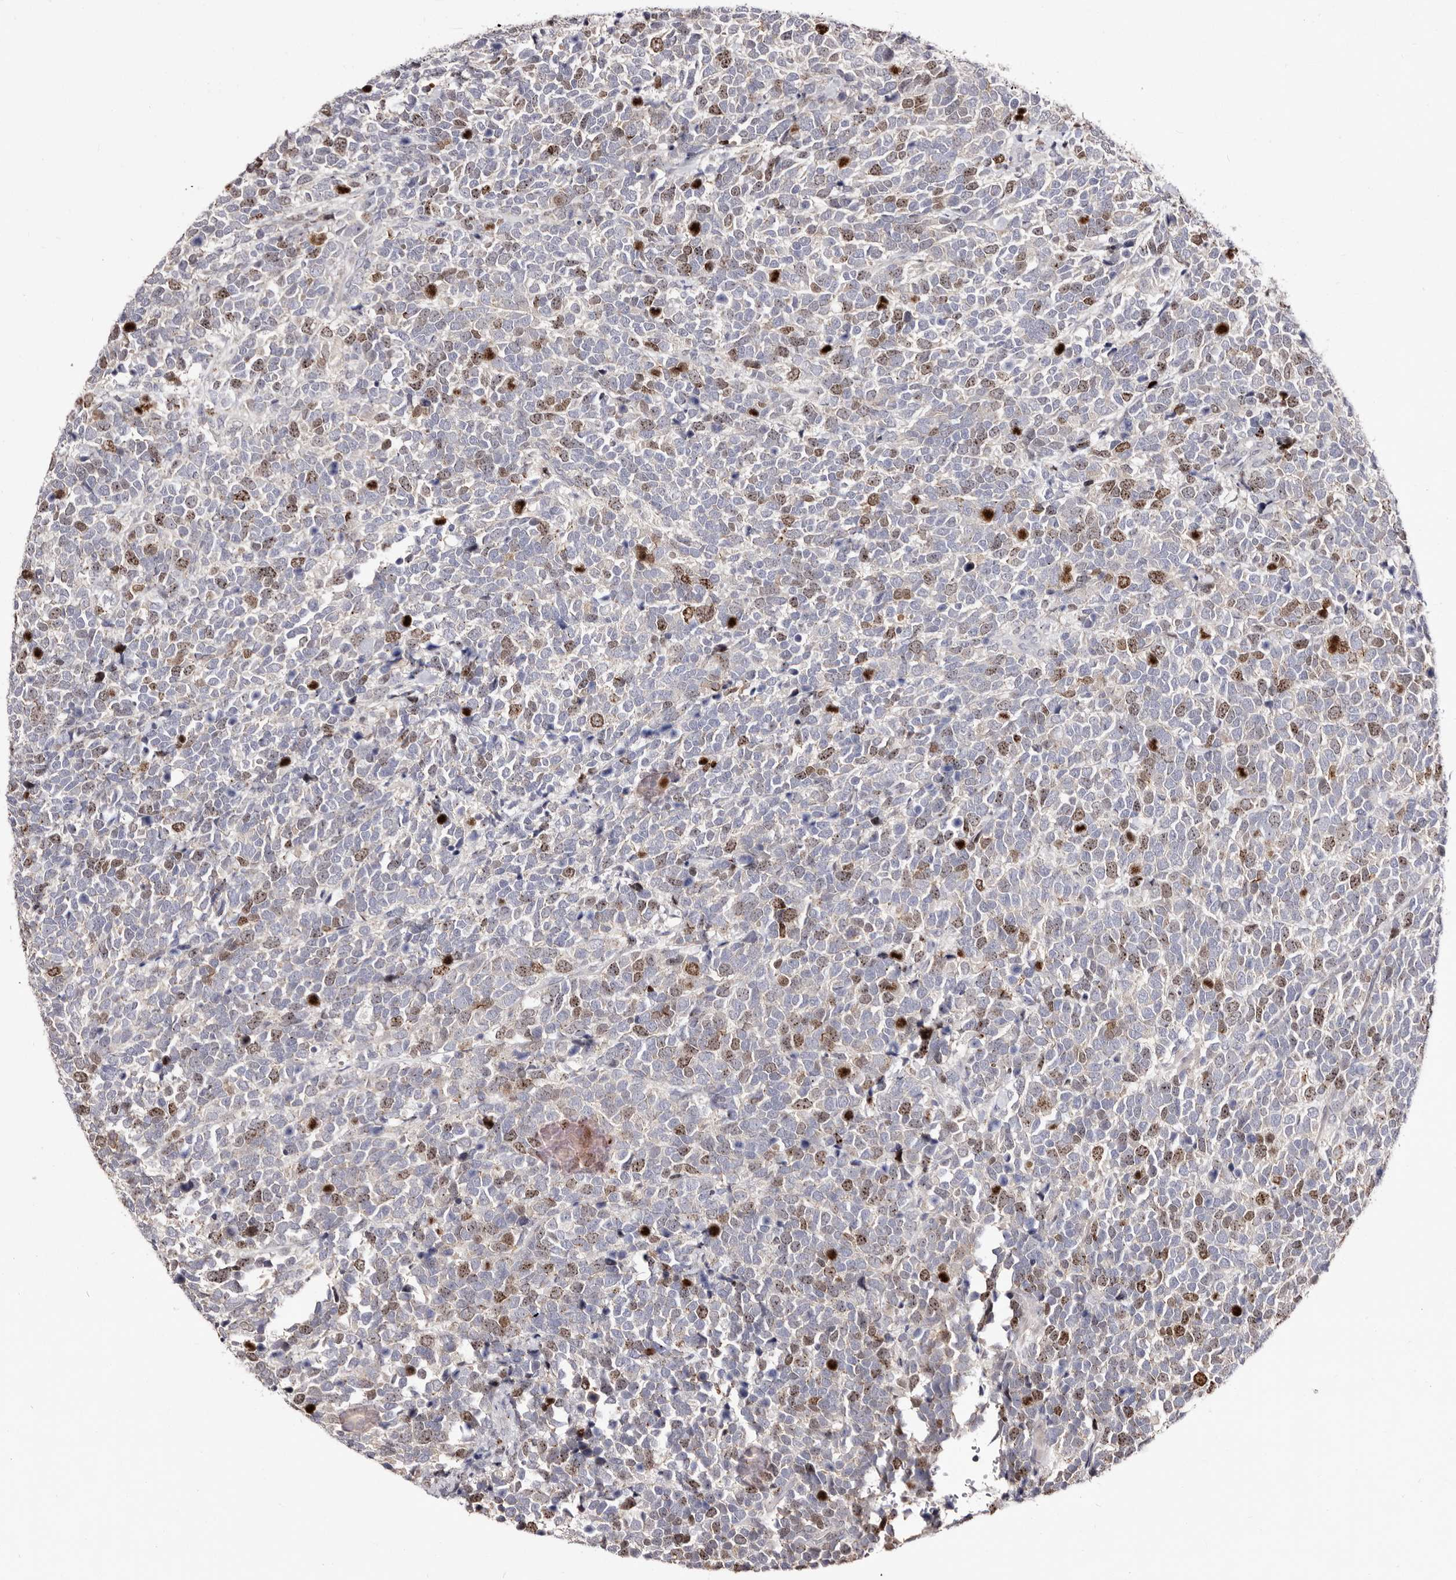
{"staining": {"intensity": "moderate", "quantity": "25%-75%", "location": "nuclear"}, "tissue": "urothelial cancer", "cell_type": "Tumor cells", "image_type": "cancer", "snomed": [{"axis": "morphology", "description": "Urothelial carcinoma, High grade"}, {"axis": "topography", "description": "Urinary bladder"}], "caption": "About 25%-75% of tumor cells in human urothelial cancer display moderate nuclear protein positivity as visualized by brown immunohistochemical staining.", "gene": "CDCA8", "patient": {"sex": "female", "age": 82}}